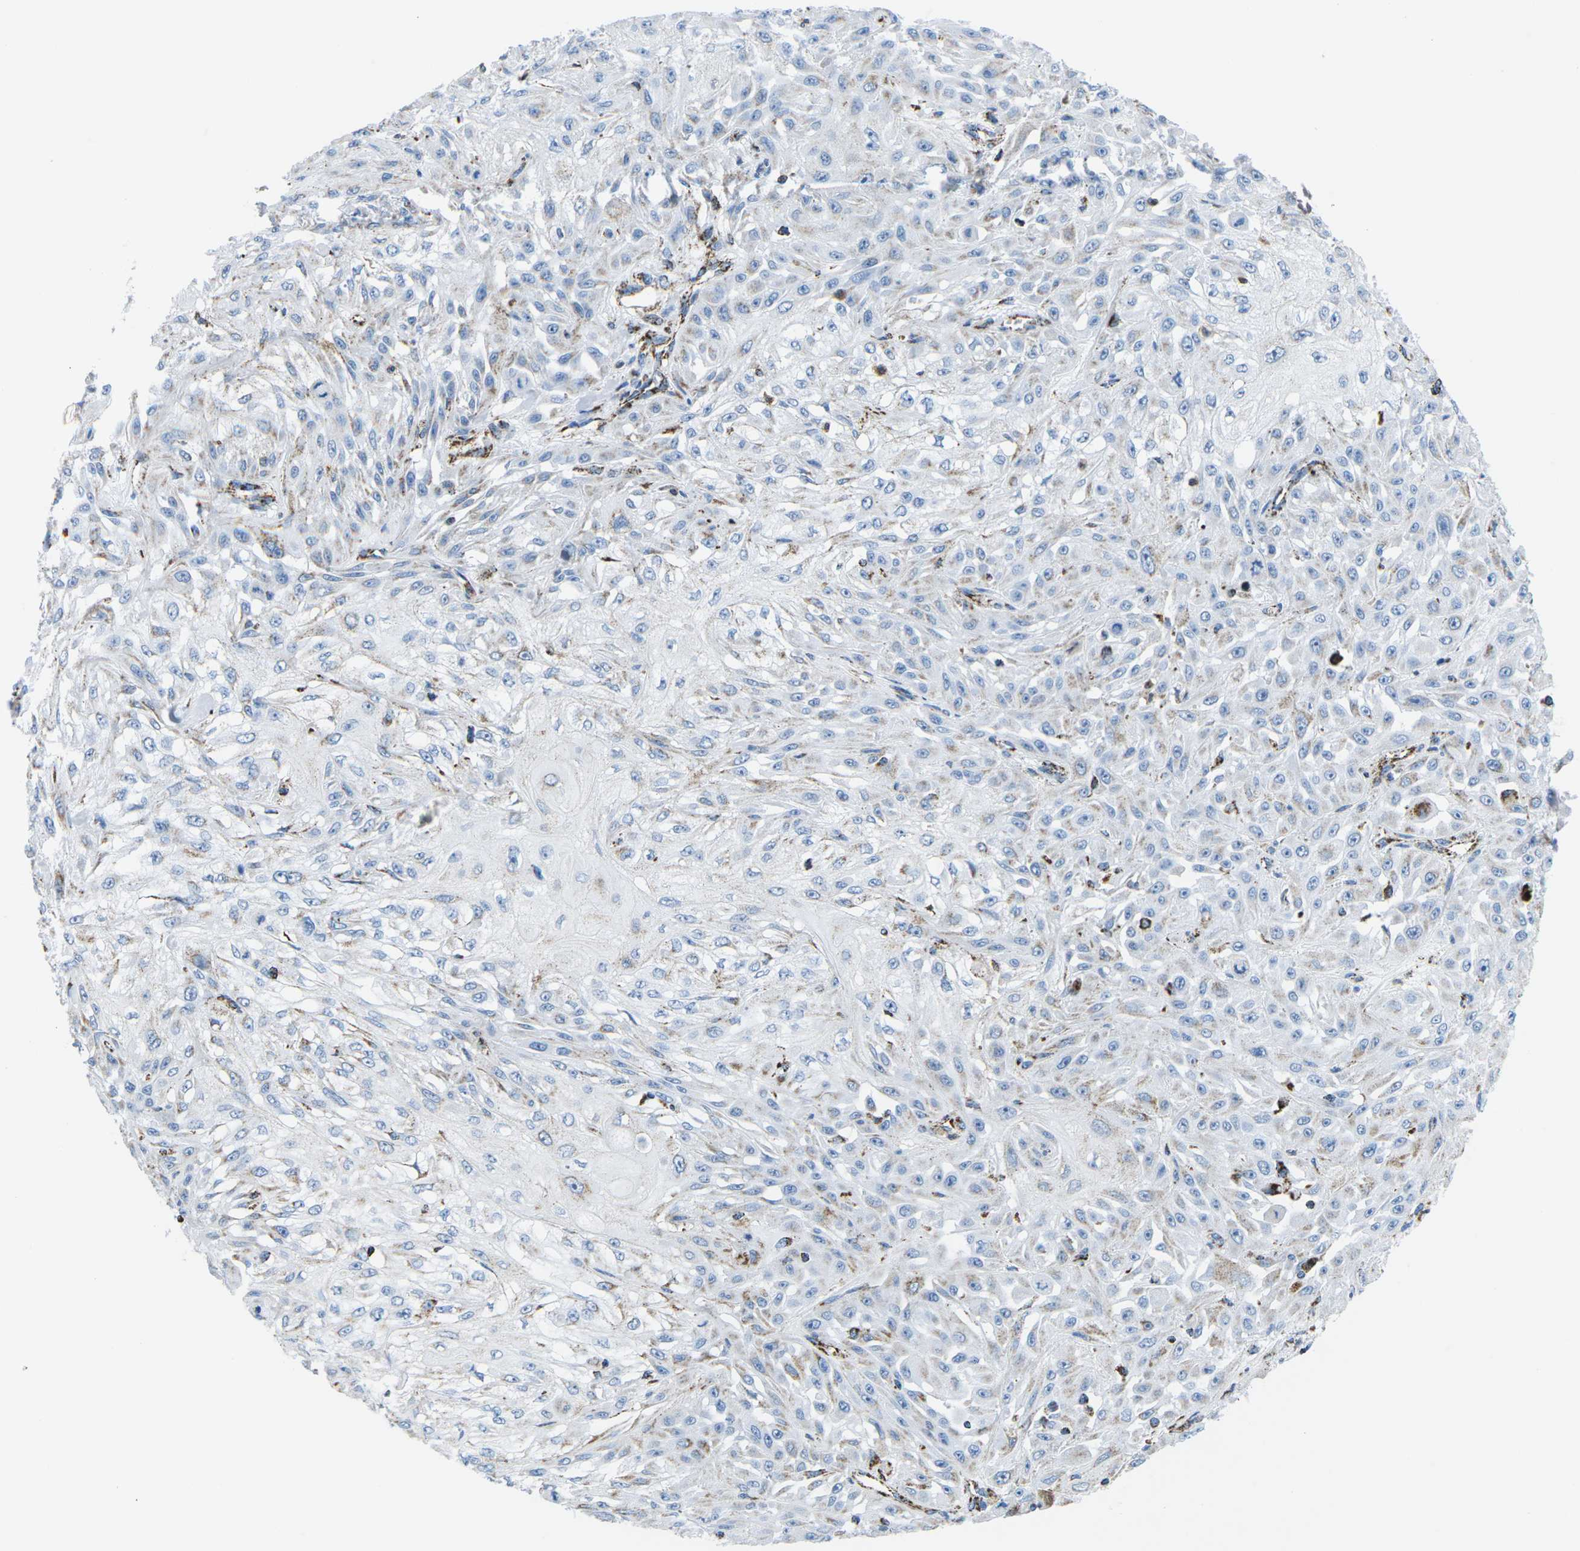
{"staining": {"intensity": "negative", "quantity": "none", "location": "none"}, "tissue": "skin cancer", "cell_type": "Tumor cells", "image_type": "cancer", "snomed": [{"axis": "morphology", "description": "Squamous cell carcinoma, NOS"}, {"axis": "morphology", "description": "Squamous cell carcinoma, metastatic, NOS"}, {"axis": "topography", "description": "Skin"}, {"axis": "topography", "description": "Lymph node"}], "caption": "Immunohistochemistry micrograph of skin squamous cell carcinoma stained for a protein (brown), which demonstrates no expression in tumor cells.", "gene": "COX6C", "patient": {"sex": "male", "age": 75}}